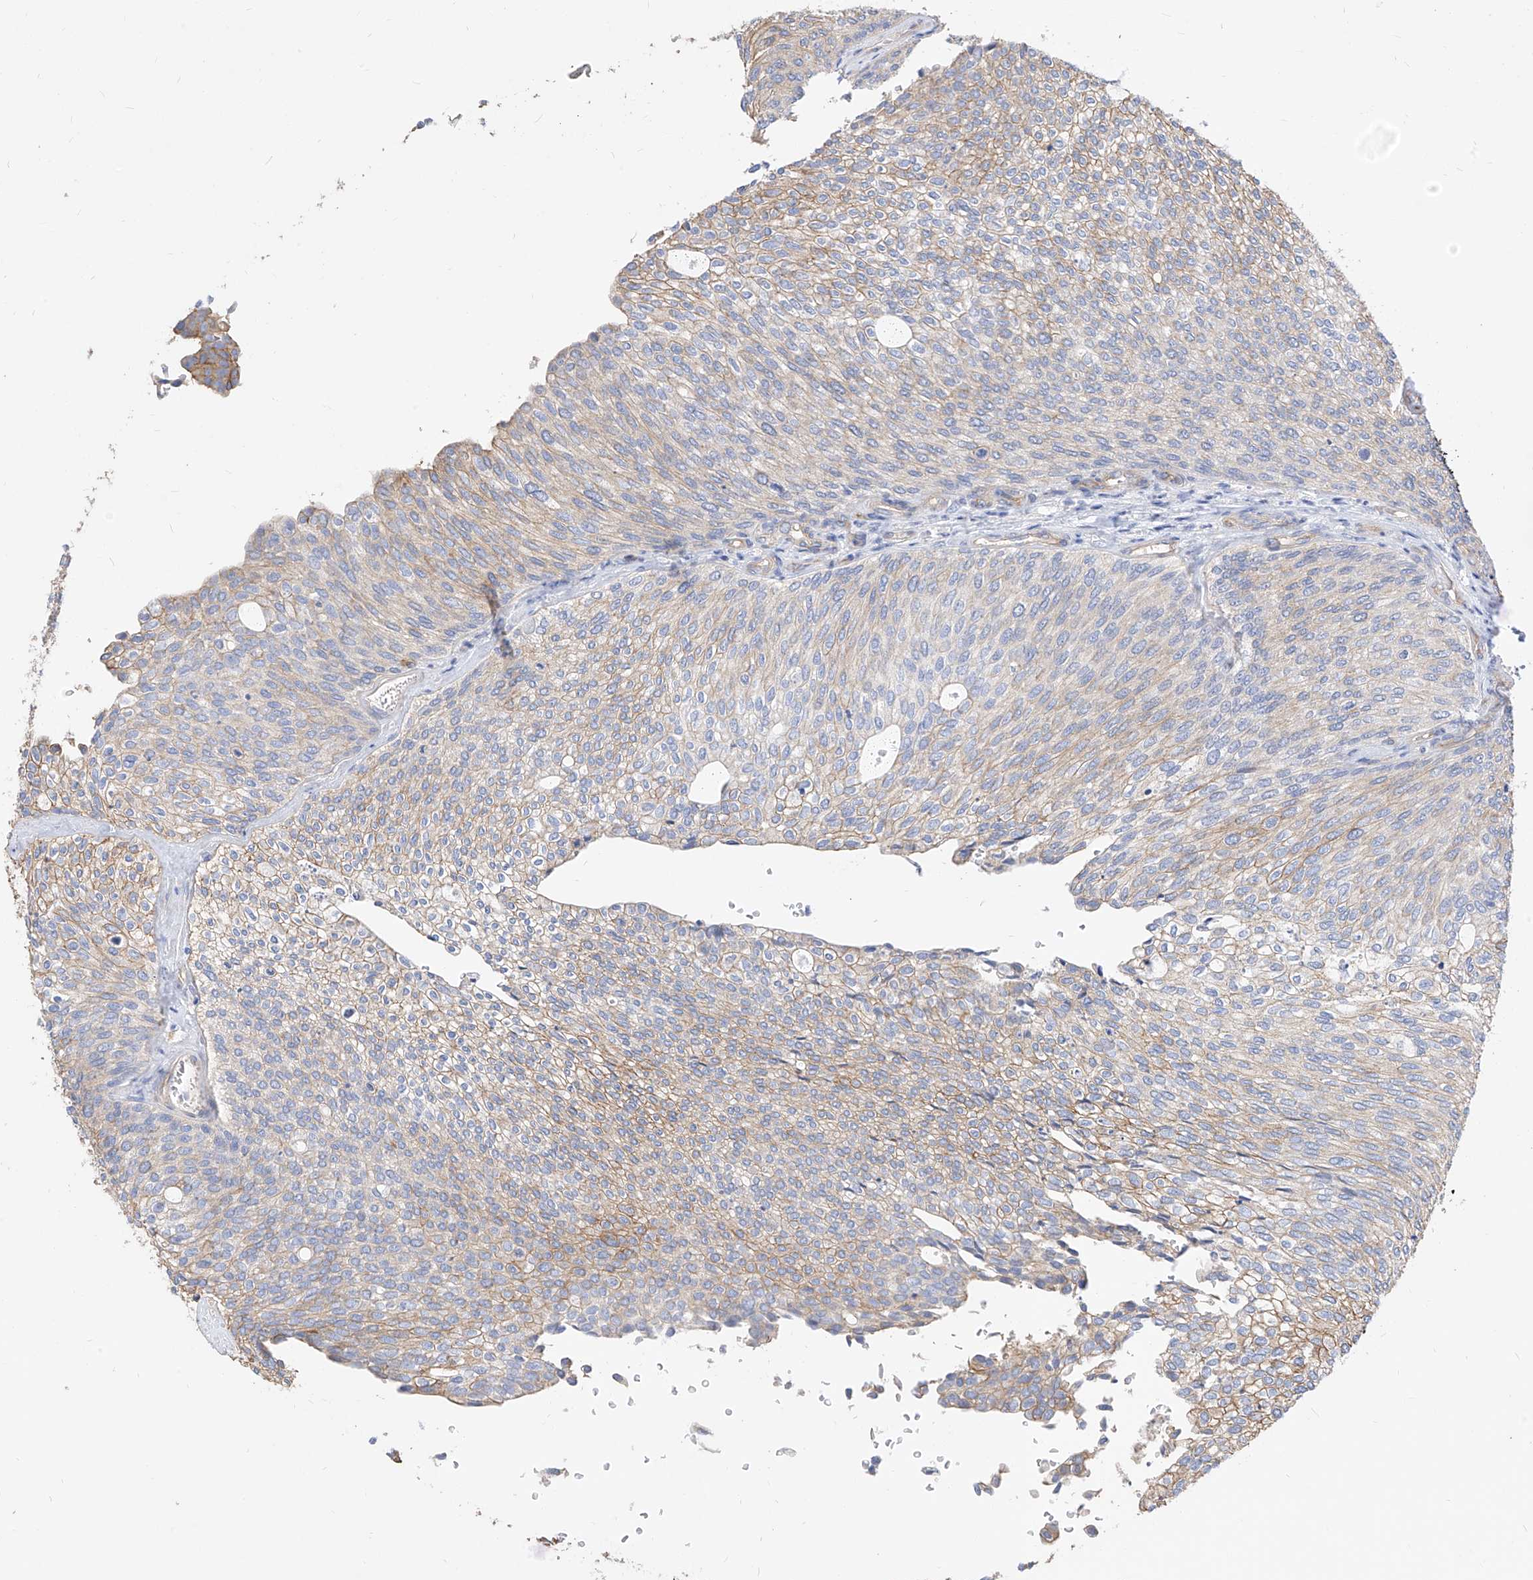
{"staining": {"intensity": "weak", "quantity": "25%-75%", "location": "cytoplasmic/membranous"}, "tissue": "urothelial cancer", "cell_type": "Tumor cells", "image_type": "cancer", "snomed": [{"axis": "morphology", "description": "Urothelial carcinoma, Low grade"}, {"axis": "topography", "description": "Urinary bladder"}], "caption": "This is an image of IHC staining of urothelial cancer, which shows weak staining in the cytoplasmic/membranous of tumor cells.", "gene": "SCGB2A1", "patient": {"sex": "female", "age": 79}}